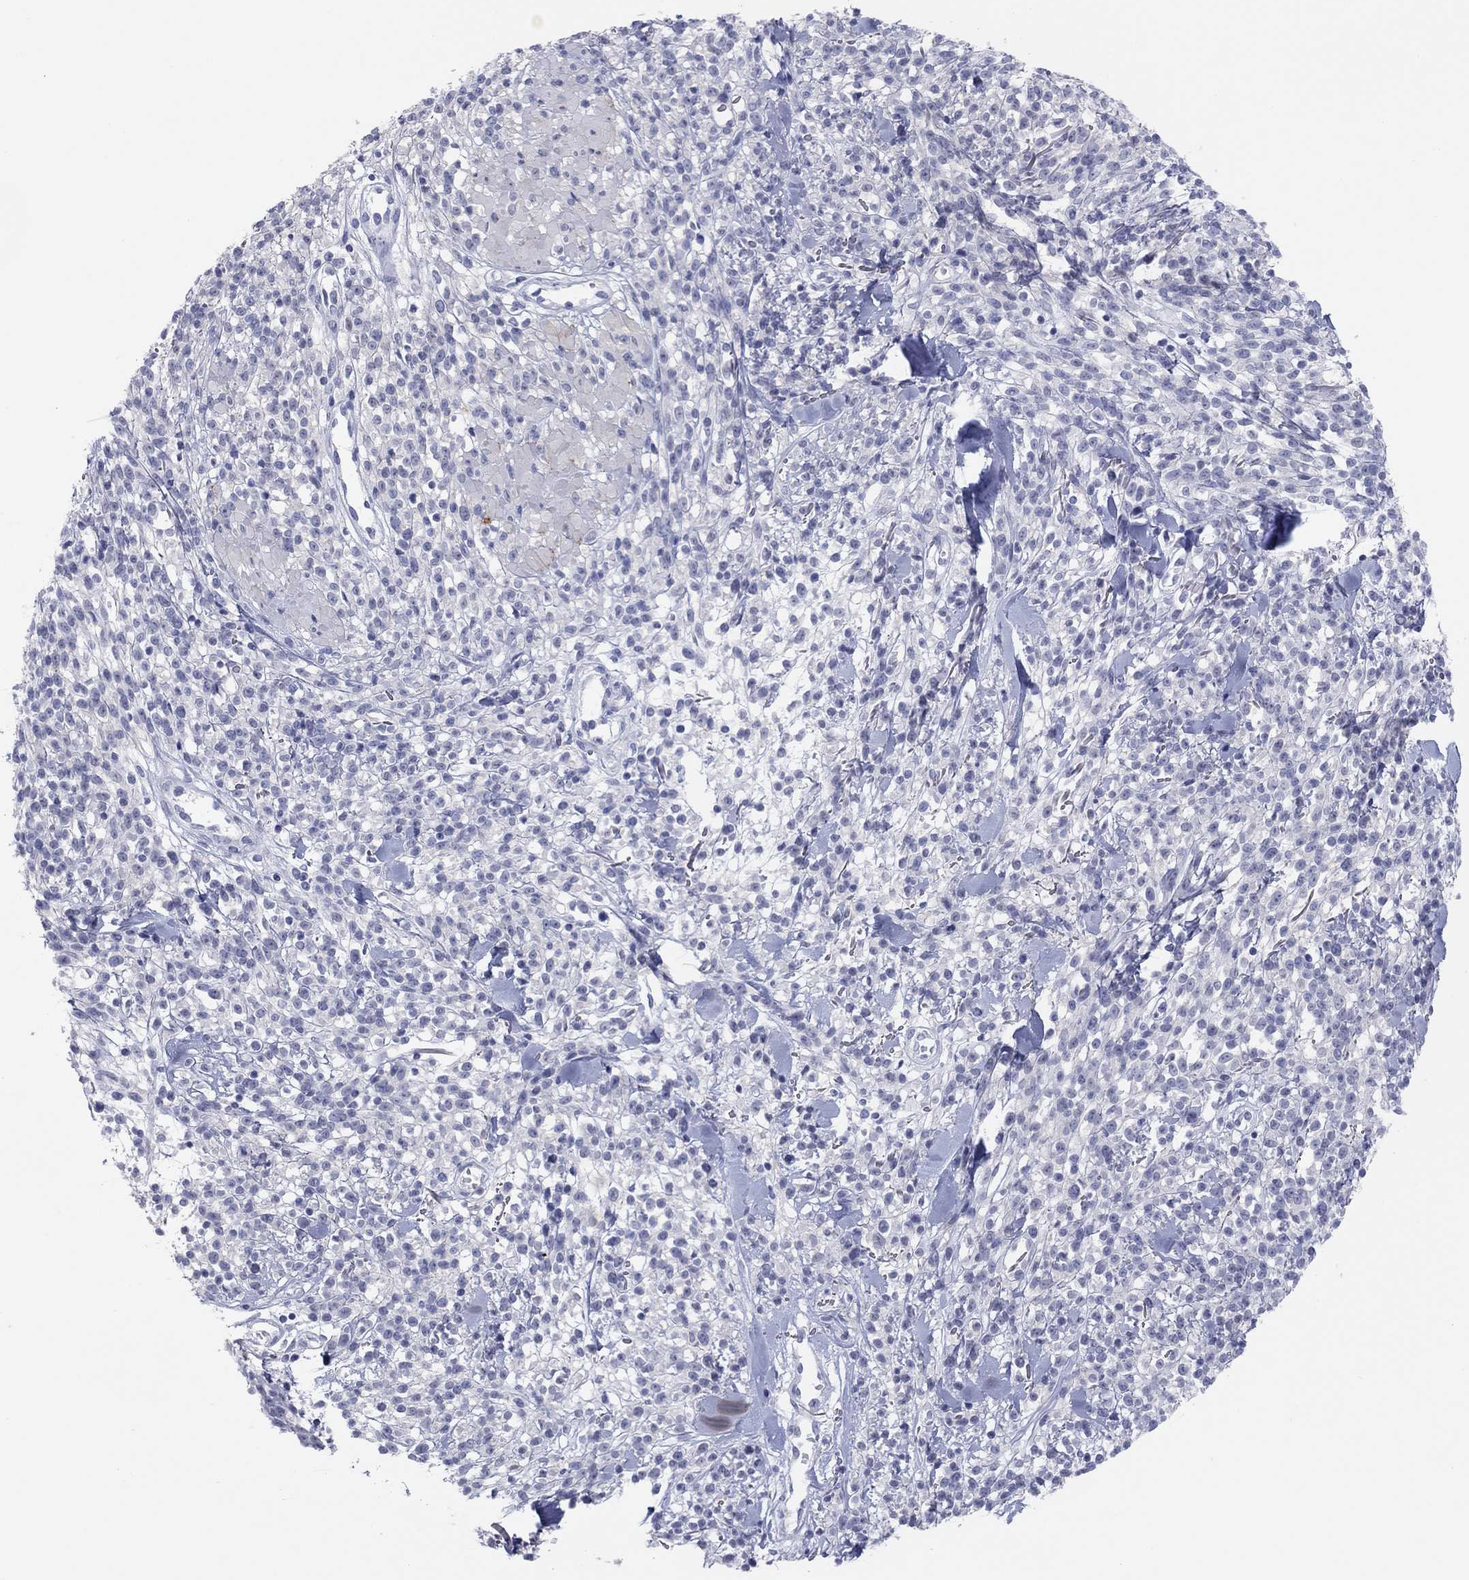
{"staining": {"intensity": "negative", "quantity": "none", "location": "none"}, "tissue": "melanoma", "cell_type": "Tumor cells", "image_type": "cancer", "snomed": [{"axis": "morphology", "description": "Malignant melanoma, NOS"}, {"axis": "topography", "description": "Skin"}, {"axis": "topography", "description": "Skin of trunk"}], "caption": "This is an immunohistochemistry (IHC) photomicrograph of melanoma. There is no staining in tumor cells.", "gene": "CPNE6", "patient": {"sex": "male", "age": 74}}